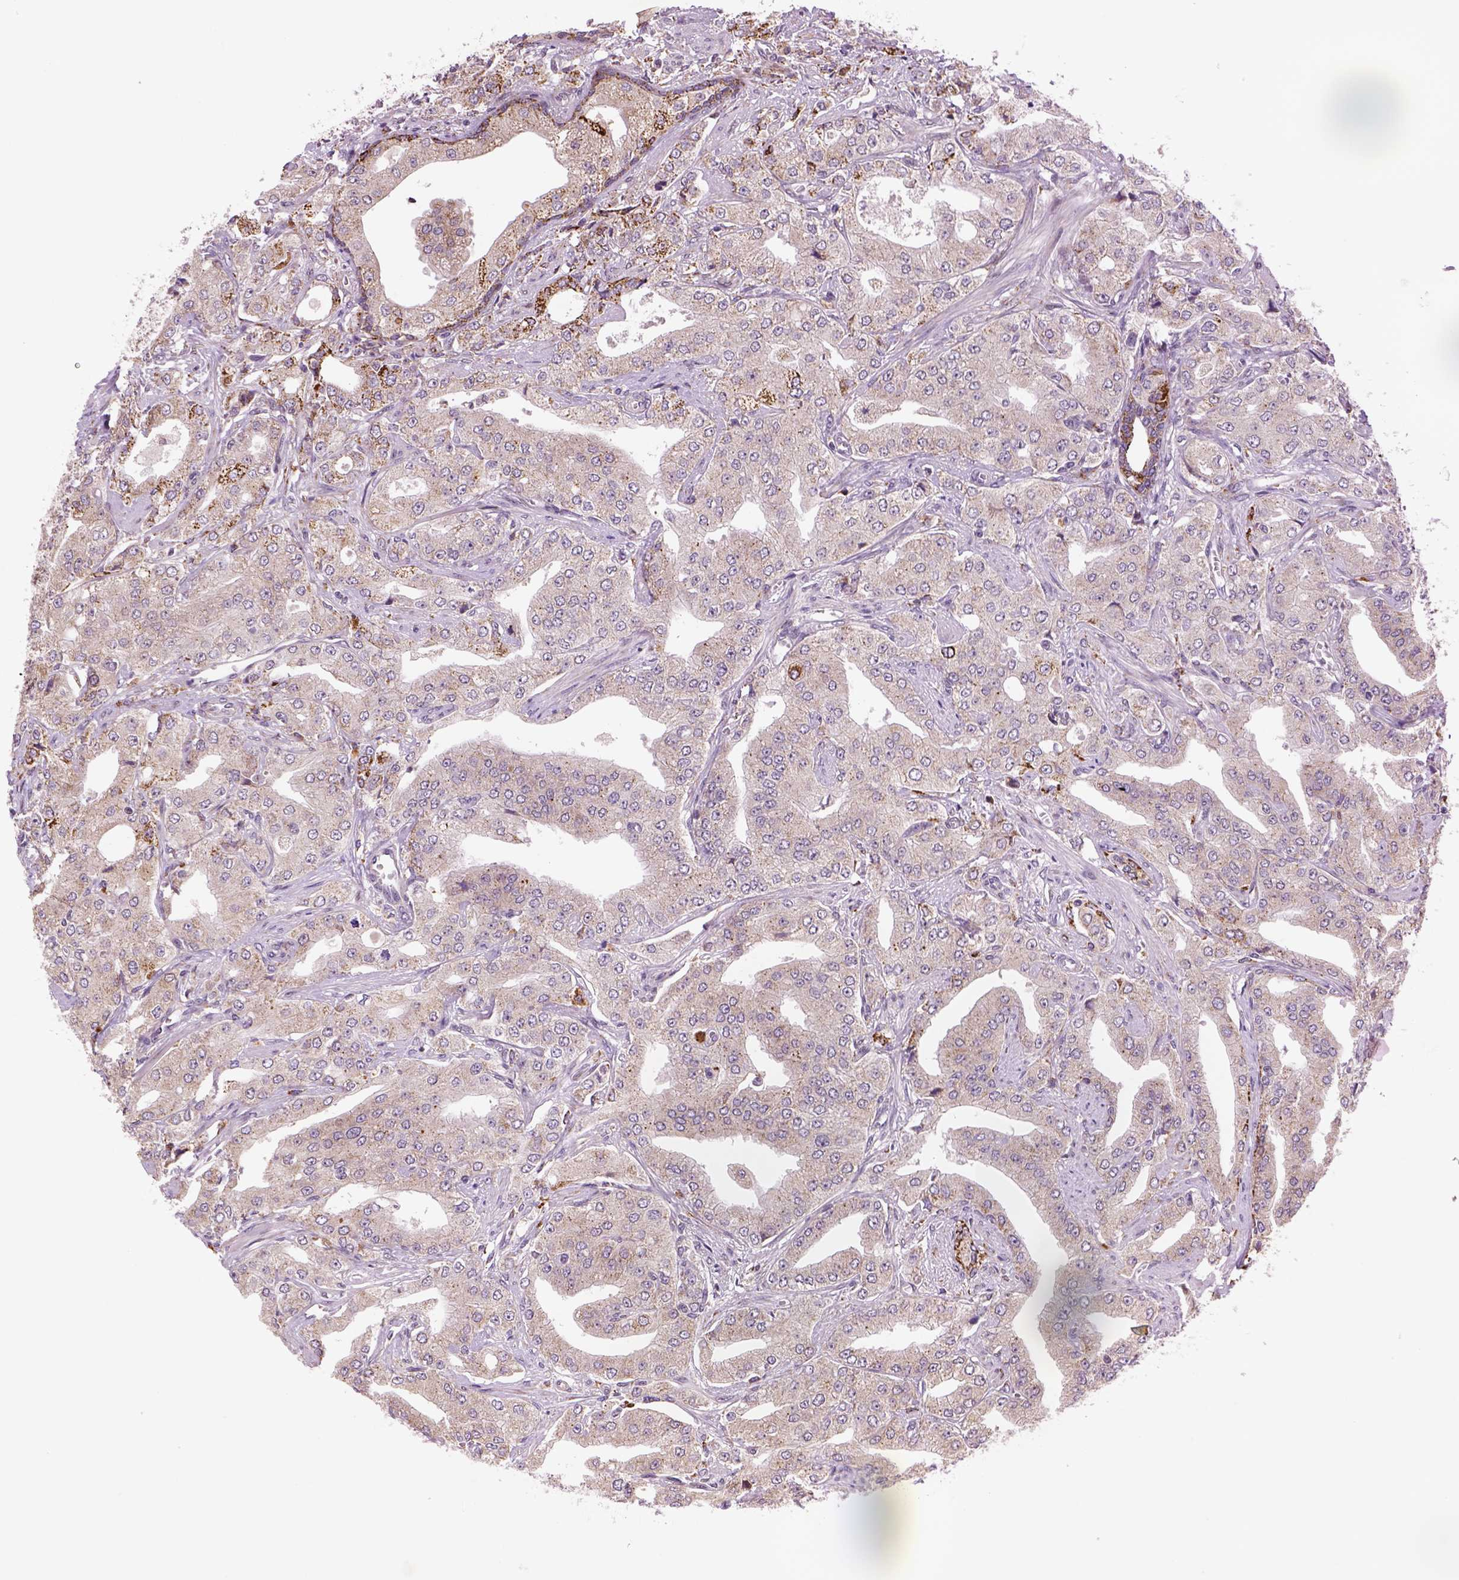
{"staining": {"intensity": "strong", "quantity": "<25%", "location": "cytoplasmic/membranous"}, "tissue": "prostate cancer", "cell_type": "Tumor cells", "image_type": "cancer", "snomed": [{"axis": "morphology", "description": "Adenocarcinoma, Low grade"}, {"axis": "topography", "description": "Prostate"}], "caption": "This is an image of immunohistochemistry (IHC) staining of adenocarcinoma (low-grade) (prostate), which shows strong expression in the cytoplasmic/membranous of tumor cells.", "gene": "FZD7", "patient": {"sex": "male", "age": 60}}